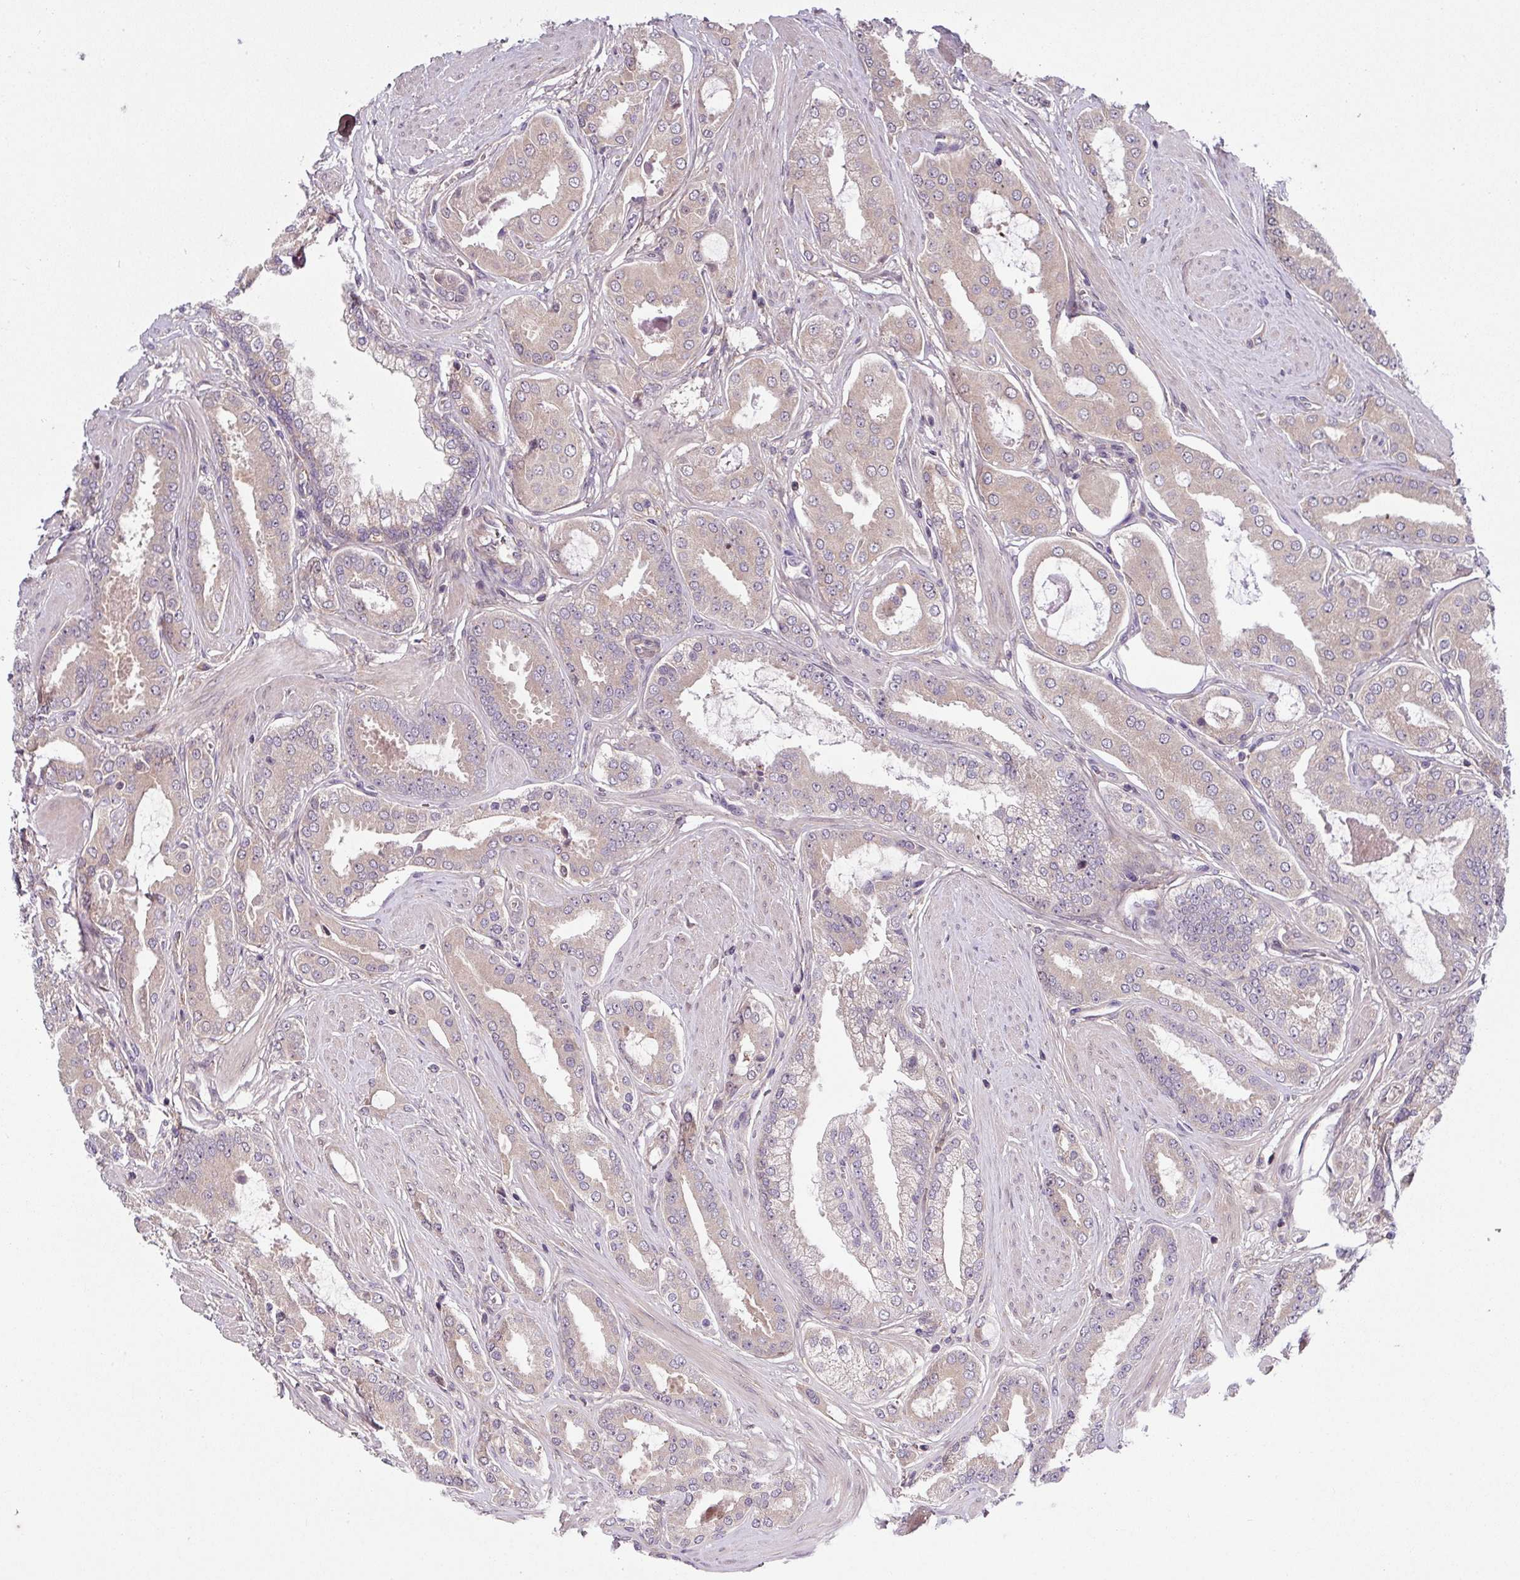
{"staining": {"intensity": "weak", "quantity": "25%-75%", "location": "cytoplasmic/membranous"}, "tissue": "prostate cancer", "cell_type": "Tumor cells", "image_type": "cancer", "snomed": [{"axis": "morphology", "description": "Adenocarcinoma, Low grade"}, {"axis": "topography", "description": "Prostate"}], "caption": "The histopathology image shows staining of prostate cancer (low-grade adenocarcinoma), revealing weak cytoplasmic/membranous protein staining (brown color) within tumor cells.", "gene": "CAMLG", "patient": {"sex": "male", "age": 42}}